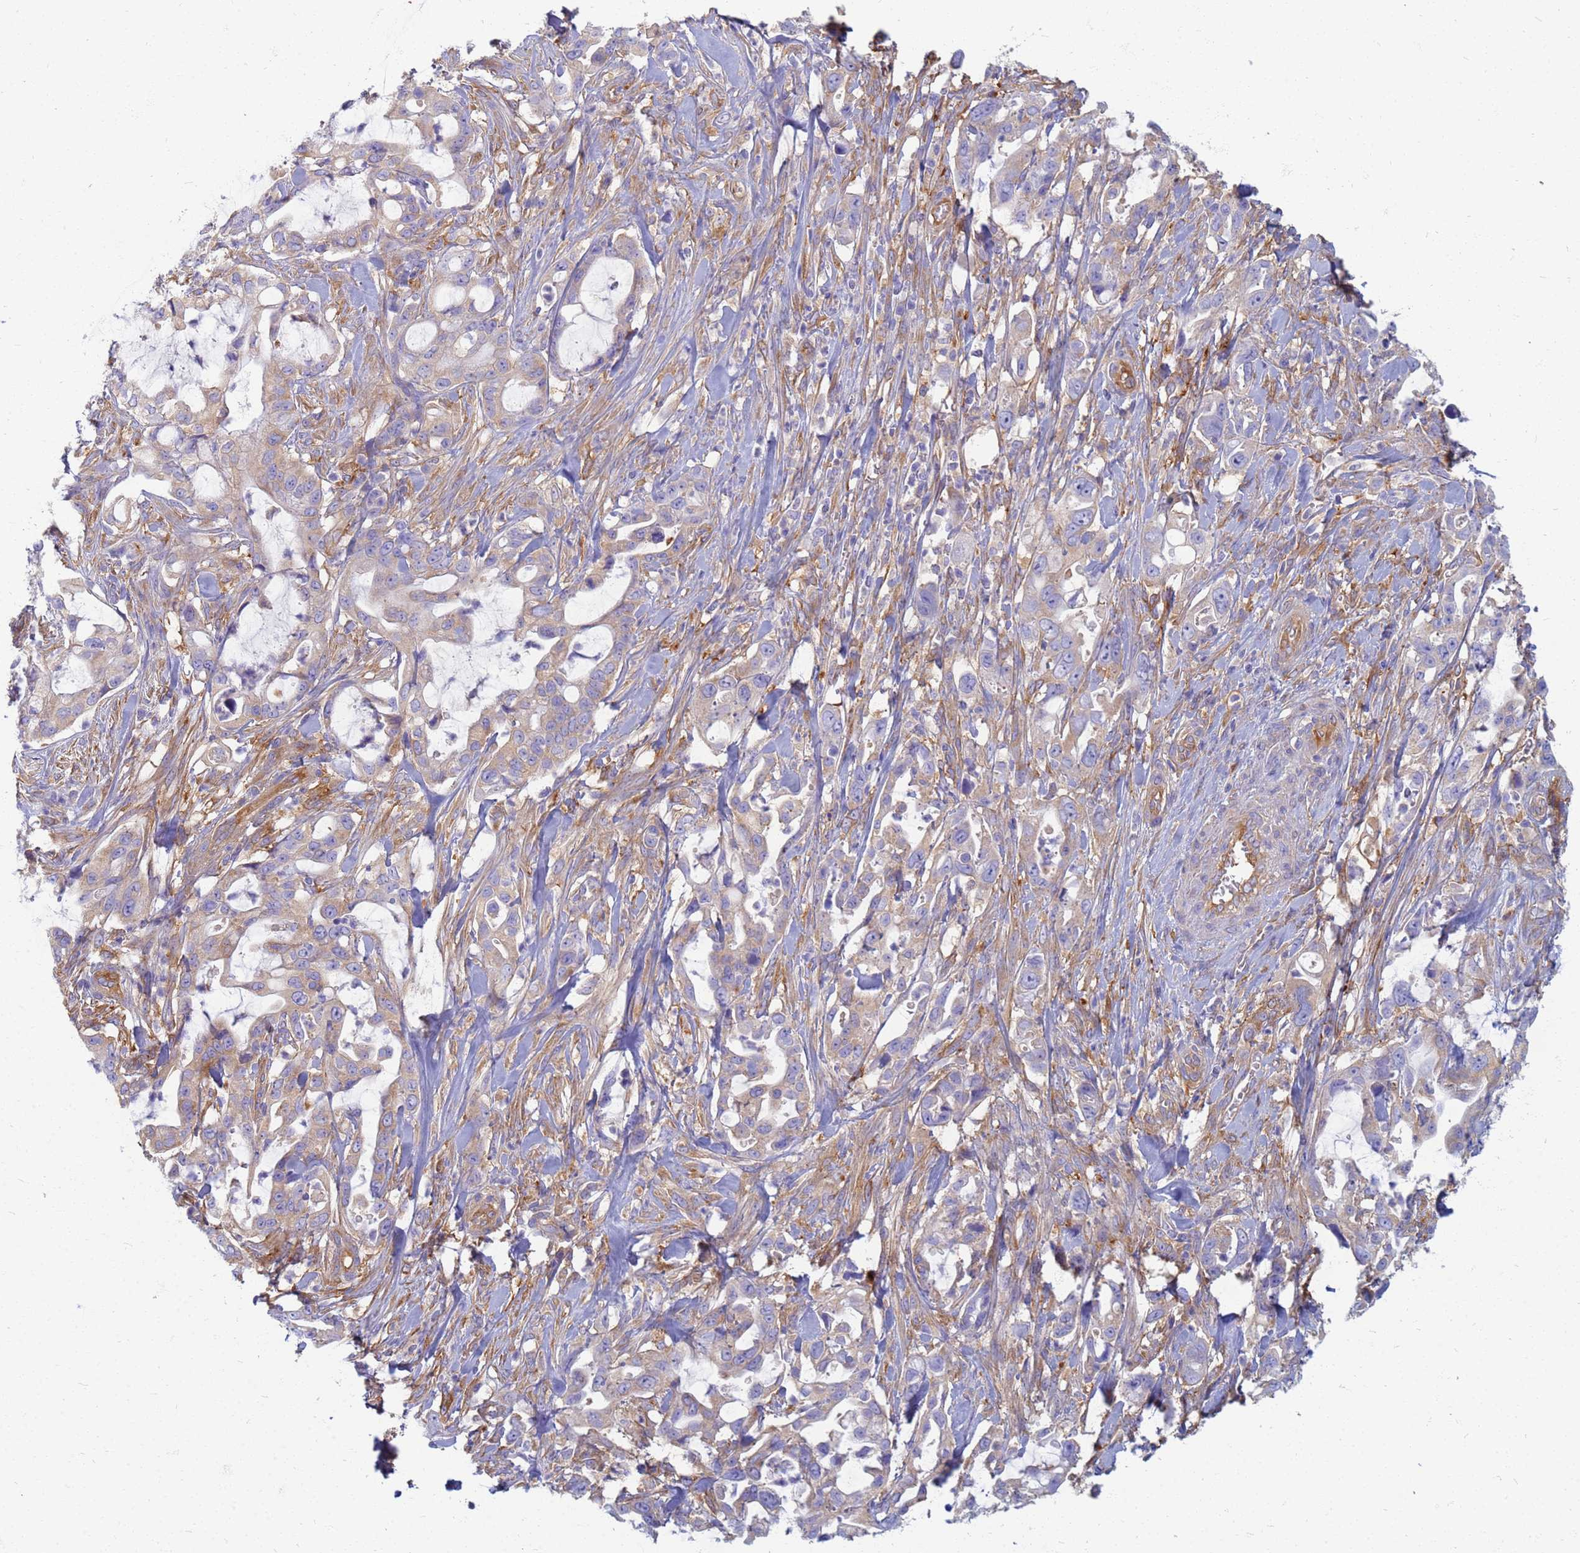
{"staining": {"intensity": "weak", "quantity": "25%-75%", "location": "cytoplasmic/membranous"}, "tissue": "pancreatic cancer", "cell_type": "Tumor cells", "image_type": "cancer", "snomed": [{"axis": "morphology", "description": "Adenocarcinoma, NOS"}, {"axis": "topography", "description": "Pancreas"}], "caption": "DAB immunohistochemical staining of adenocarcinoma (pancreatic) displays weak cytoplasmic/membranous protein expression in about 25%-75% of tumor cells. The protein is shown in brown color, while the nuclei are stained blue.", "gene": "EEA1", "patient": {"sex": "female", "age": 61}}